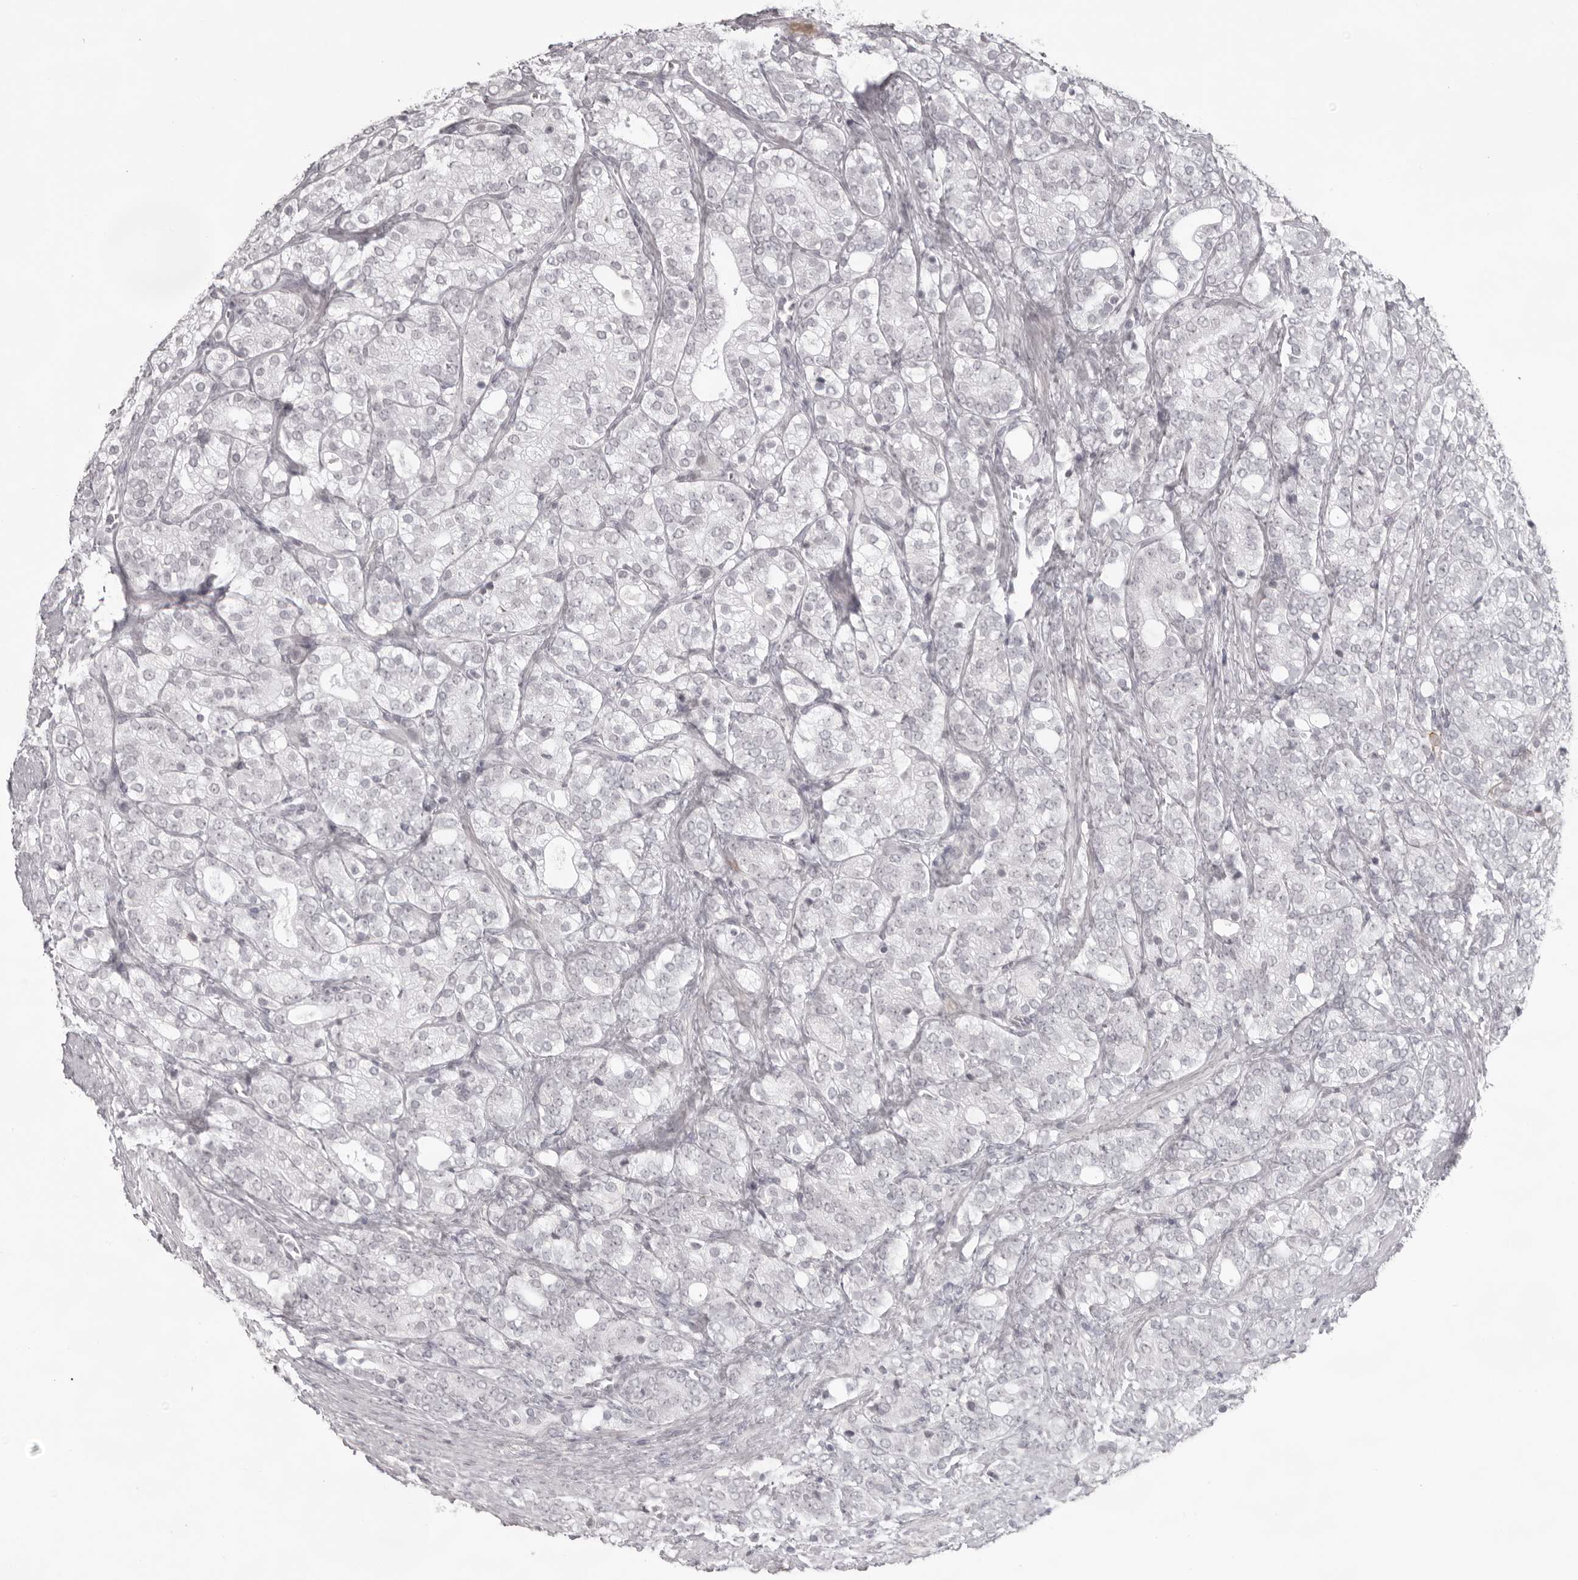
{"staining": {"intensity": "negative", "quantity": "none", "location": "none"}, "tissue": "prostate cancer", "cell_type": "Tumor cells", "image_type": "cancer", "snomed": [{"axis": "morphology", "description": "Adenocarcinoma, High grade"}, {"axis": "topography", "description": "Prostate"}], "caption": "Human prostate cancer stained for a protein using immunohistochemistry exhibits no positivity in tumor cells.", "gene": "NUDT18", "patient": {"sex": "male", "age": 57}}